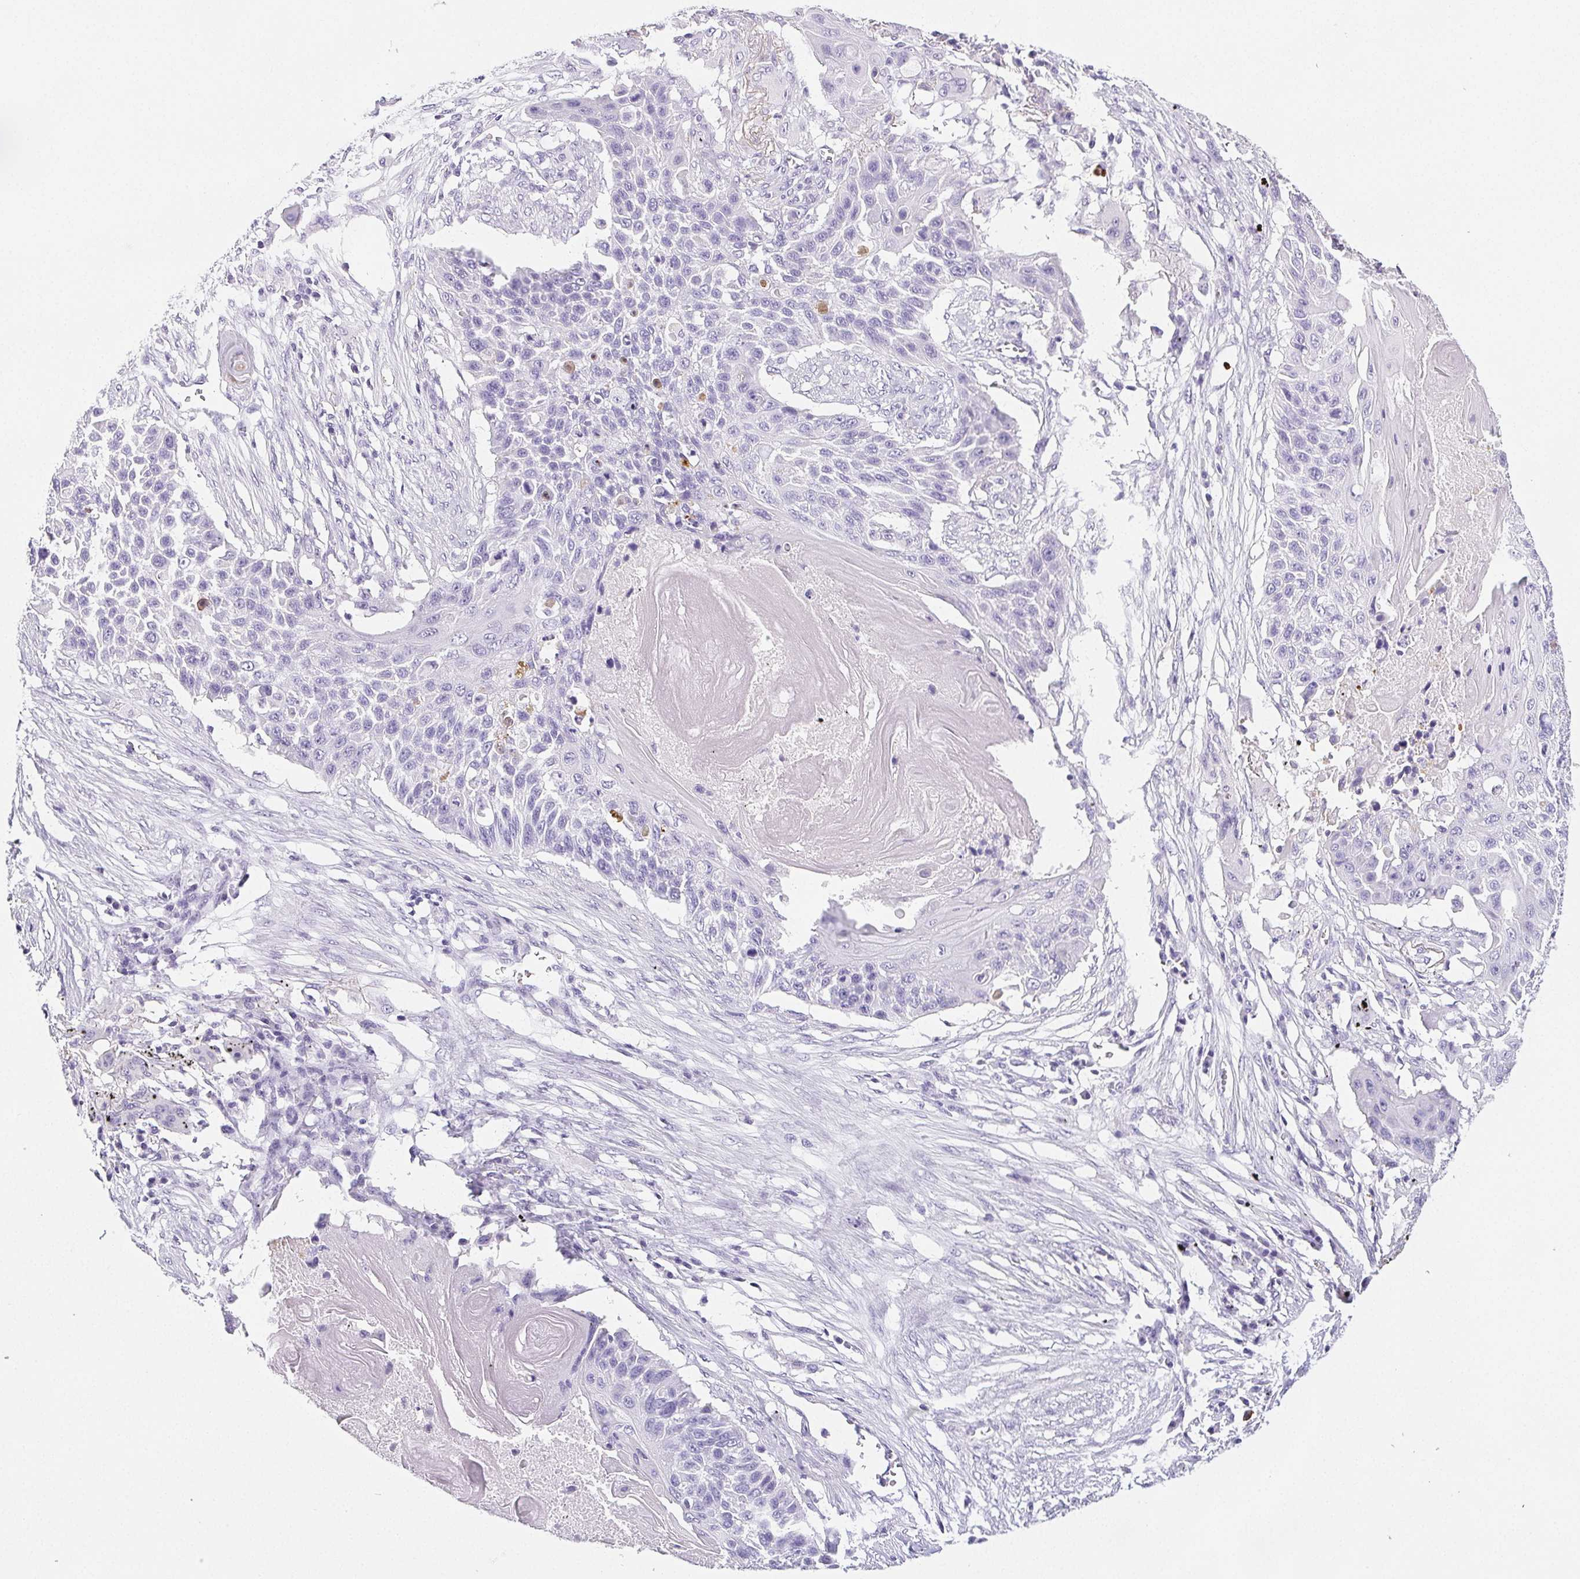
{"staining": {"intensity": "negative", "quantity": "none", "location": "none"}, "tissue": "lung cancer", "cell_type": "Tumor cells", "image_type": "cancer", "snomed": [{"axis": "morphology", "description": "Squamous cell carcinoma, NOS"}, {"axis": "topography", "description": "Lung"}], "caption": "Micrograph shows no significant protein staining in tumor cells of lung cancer (squamous cell carcinoma).", "gene": "VTN", "patient": {"sex": "male", "age": 78}}